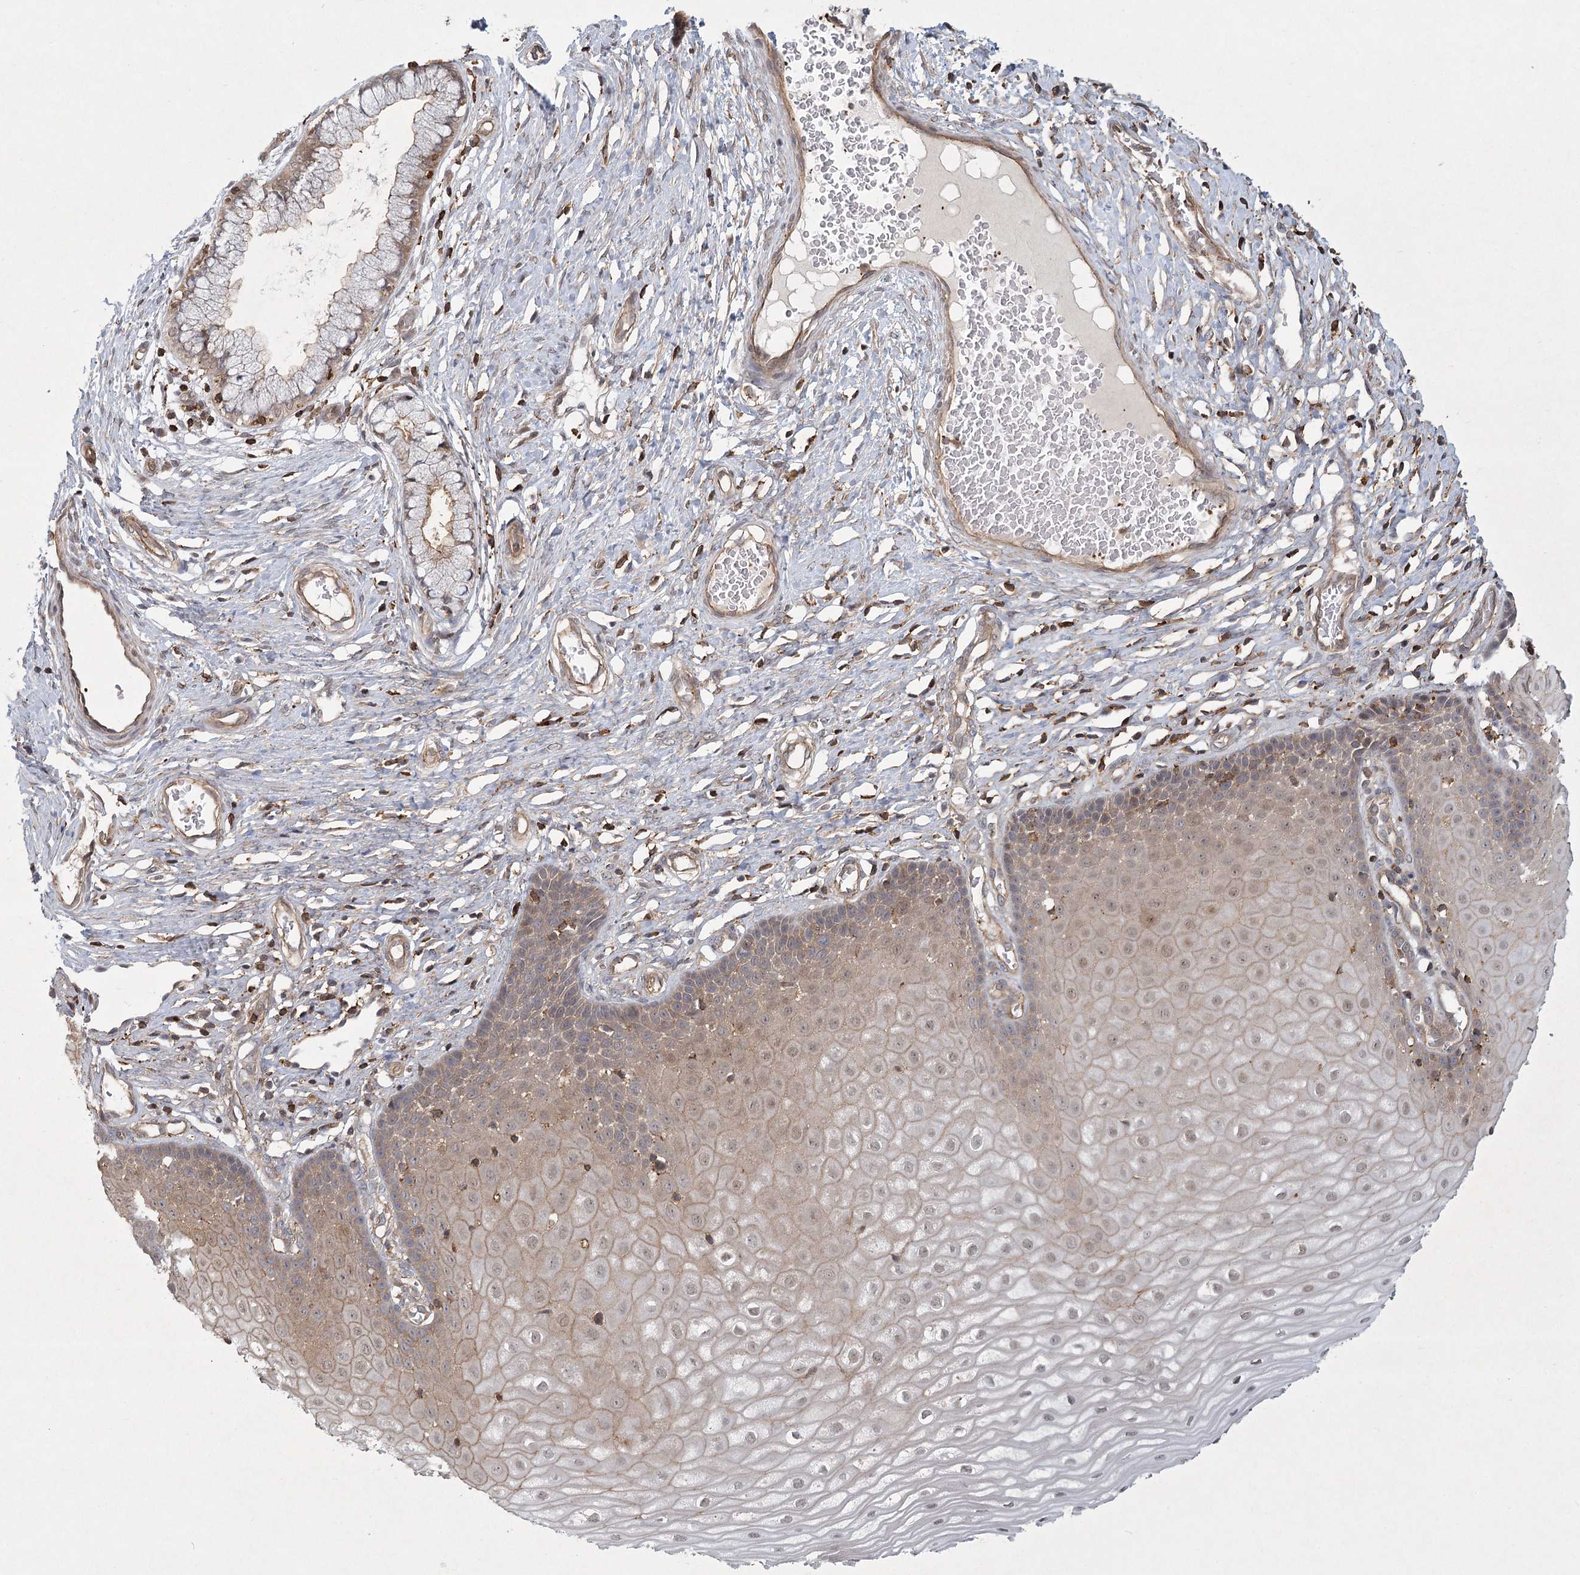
{"staining": {"intensity": "moderate", "quantity": "<25%", "location": "cytoplasmic/membranous"}, "tissue": "cervix", "cell_type": "Glandular cells", "image_type": "normal", "snomed": [{"axis": "morphology", "description": "Normal tissue, NOS"}, {"axis": "topography", "description": "Cervix"}], "caption": "IHC (DAB (3,3'-diaminobenzidine)) staining of benign cervix displays moderate cytoplasmic/membranous protein positivity in about <25% of glandular cells. The staining was performed using DAB (3,3'-diaminobenzidine) to visualize the protein expression in brown, while the nuclei were stained in blue with hematoxylin (Magnification: 20x).", "gene": "MEPE", "patient": {"sex": "female", "age": 55}}